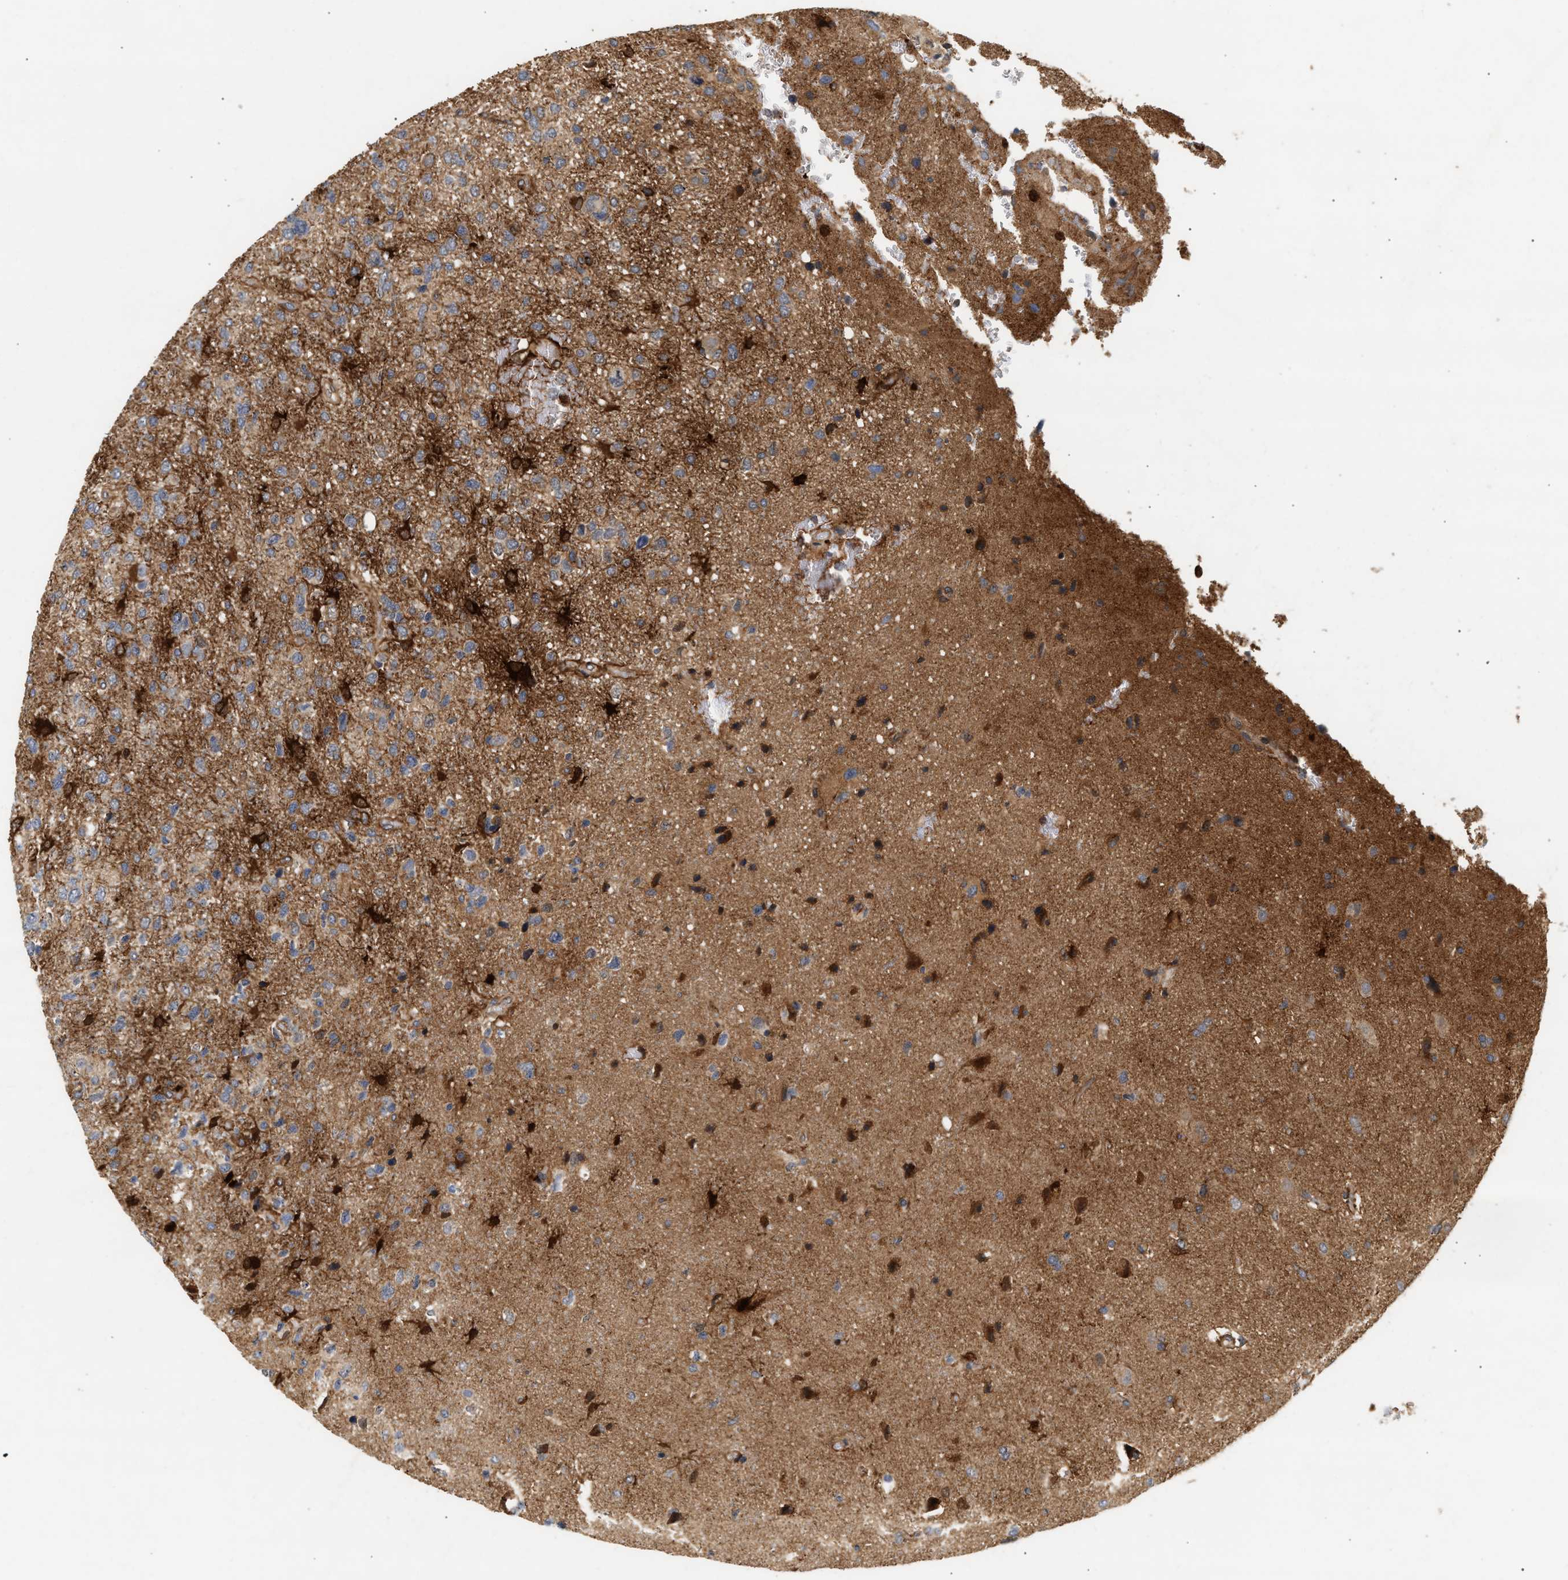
{"staining": {"intensity": "strong", "quantity": "25%-75%", "location": "cytoplasmic/membranous"}, "tissue": "glioma", "cell_type": "Tumor cells", "image_type": "cancer", "snomed": [{"axis": "morphology", "description": "Glioma, malignant, High grade"}, {"axis": "topography", "description": "Brain"}], "caption": "Immunohistochemistry (IHC) of glioma demonstrates high levels of strong cytoplasmic/membranous expression in about 25%-75% of tumor cells.", "gene": "PLCD1", "patient": {"sex": "female", "age": 58}}